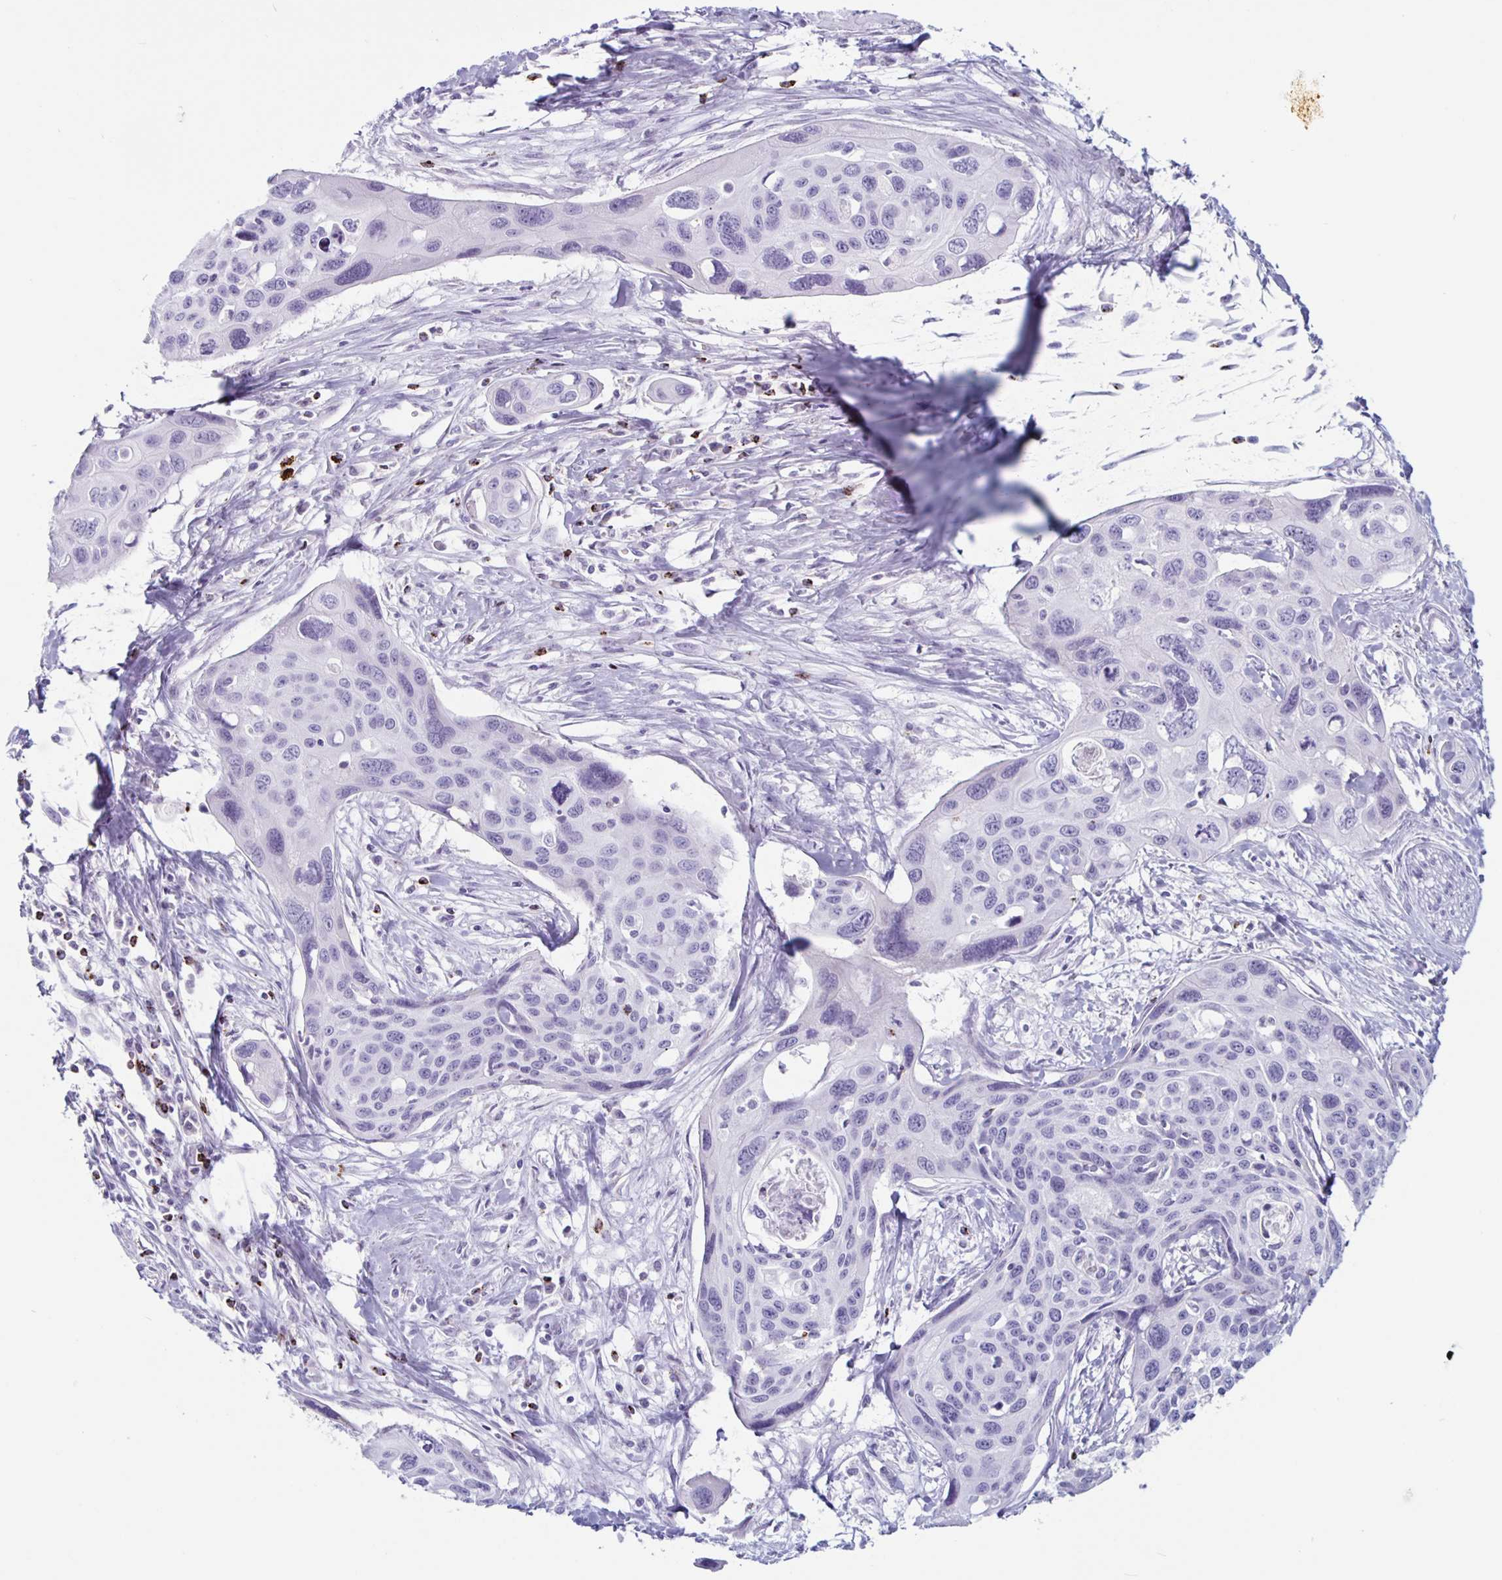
{"staining": {"intensity": "negative", "quantity": "none", "location": "none"}, "tissue": "cervical cancer", "cell_type": "Tumor cells", "image_type": "cancer", "snomed": [{"axis": "morphology", "description": "Squamous cell carcinoma, NOS"}, {"axis": "topography", "description": "Cervix"}], "caption": "The photomicrograph displays no significant staining in tumor cells of cervical squamous cell carcinoma. The staining is performed using DAB (3,3'-diaminobenzidine) brown chromogen with nuclei counter-stained in using hematoxylin.", "gene": "GZMK", "patient": {"sex": "female", "age": 31}}